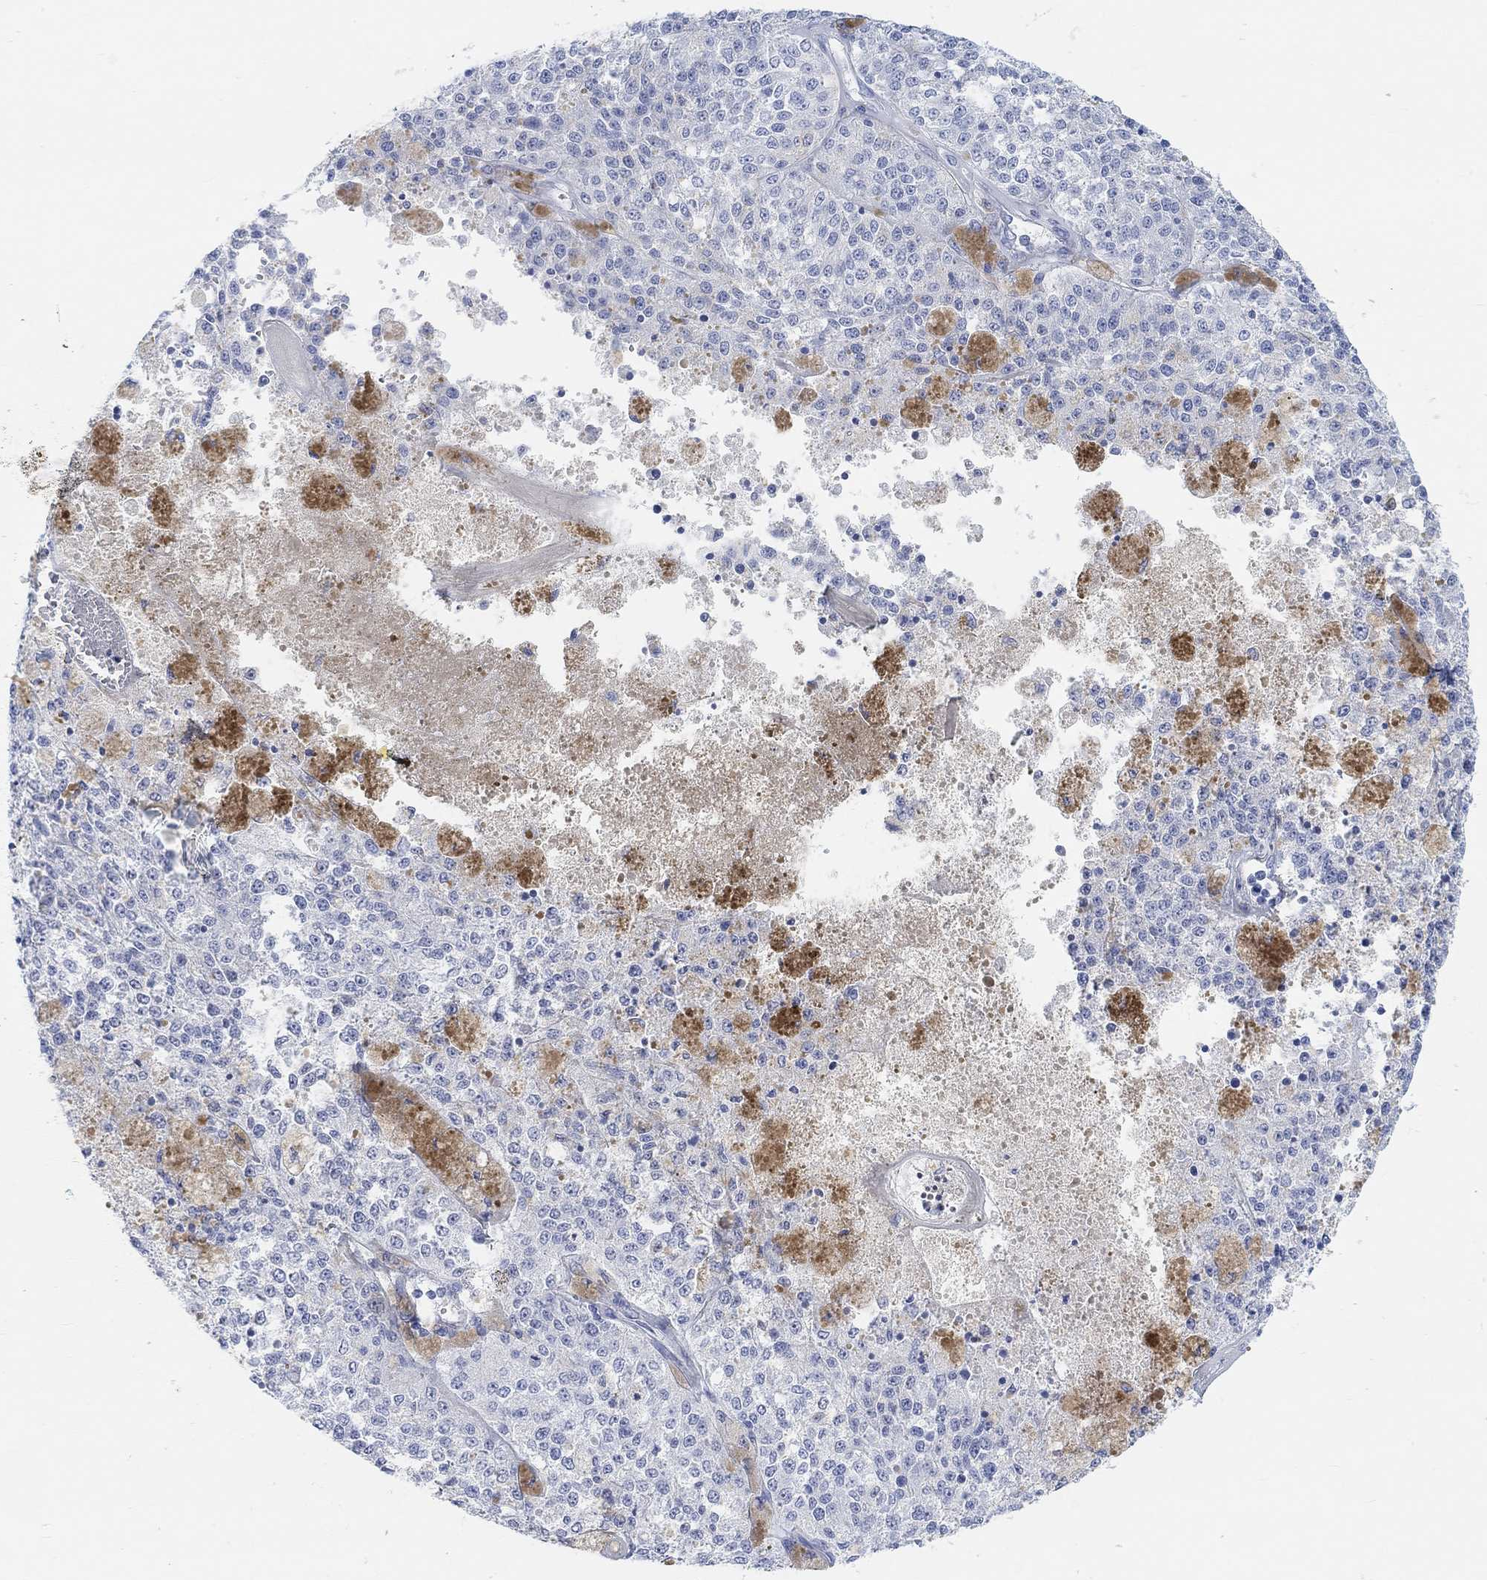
{"staining": {"intensity": "negative", "quantity": "none", "location": "none"}, "tissue": "melanoma", "cell_type": "Tumor cells", "image_type": "cancer", "snomed": [{"axis": "morphology", "description": "Malignant melanoma, Metastatic site"}, {"axis": "topography", "description": "Lymph node"}], "caption": "The histopathology image displays no significant expression in tumor cells of malignant melanoma (metastatic site).", "gene": "ENO4", "patient": {"sex": "female", "age": 64}}